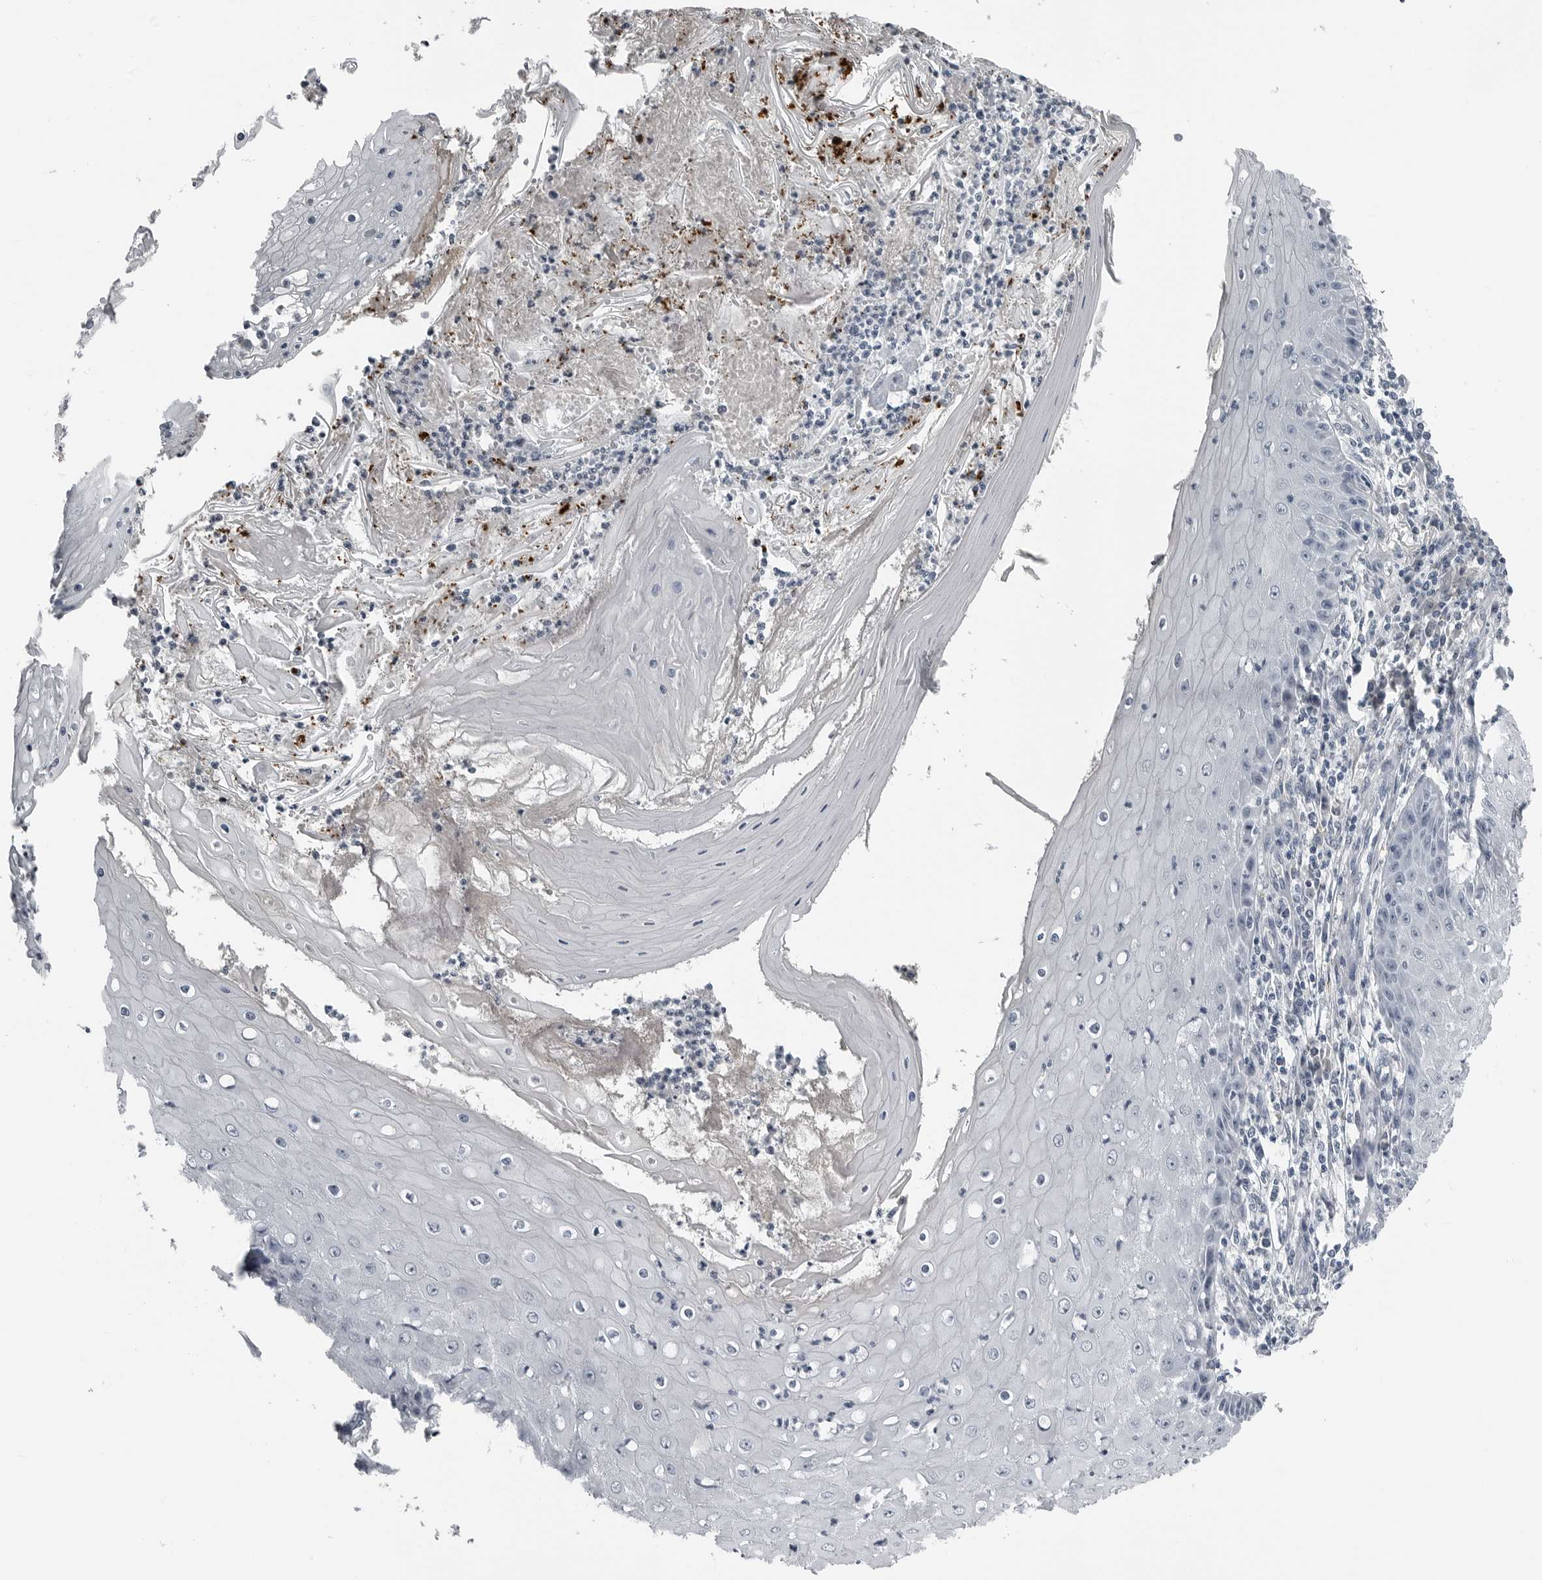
{"staining": {"intensity": "negative", "quantity": "none", "location": "none"}, "tissue": "skin cancer", "cell_type": "Tumor cells", "image_type": "cancer", "snomed": [{"axis": "morphology", "description": "Squamous cell carcinoma, NOS"}, {"axis": "topography", "description": "Skin"}], "caption": "This is an IHC image of human skin cancer (squamous cell carcinoma). There is no staining in tumor cells.", "gene": "SPINK1", "patient": {"sex": "female", "age": 73}}